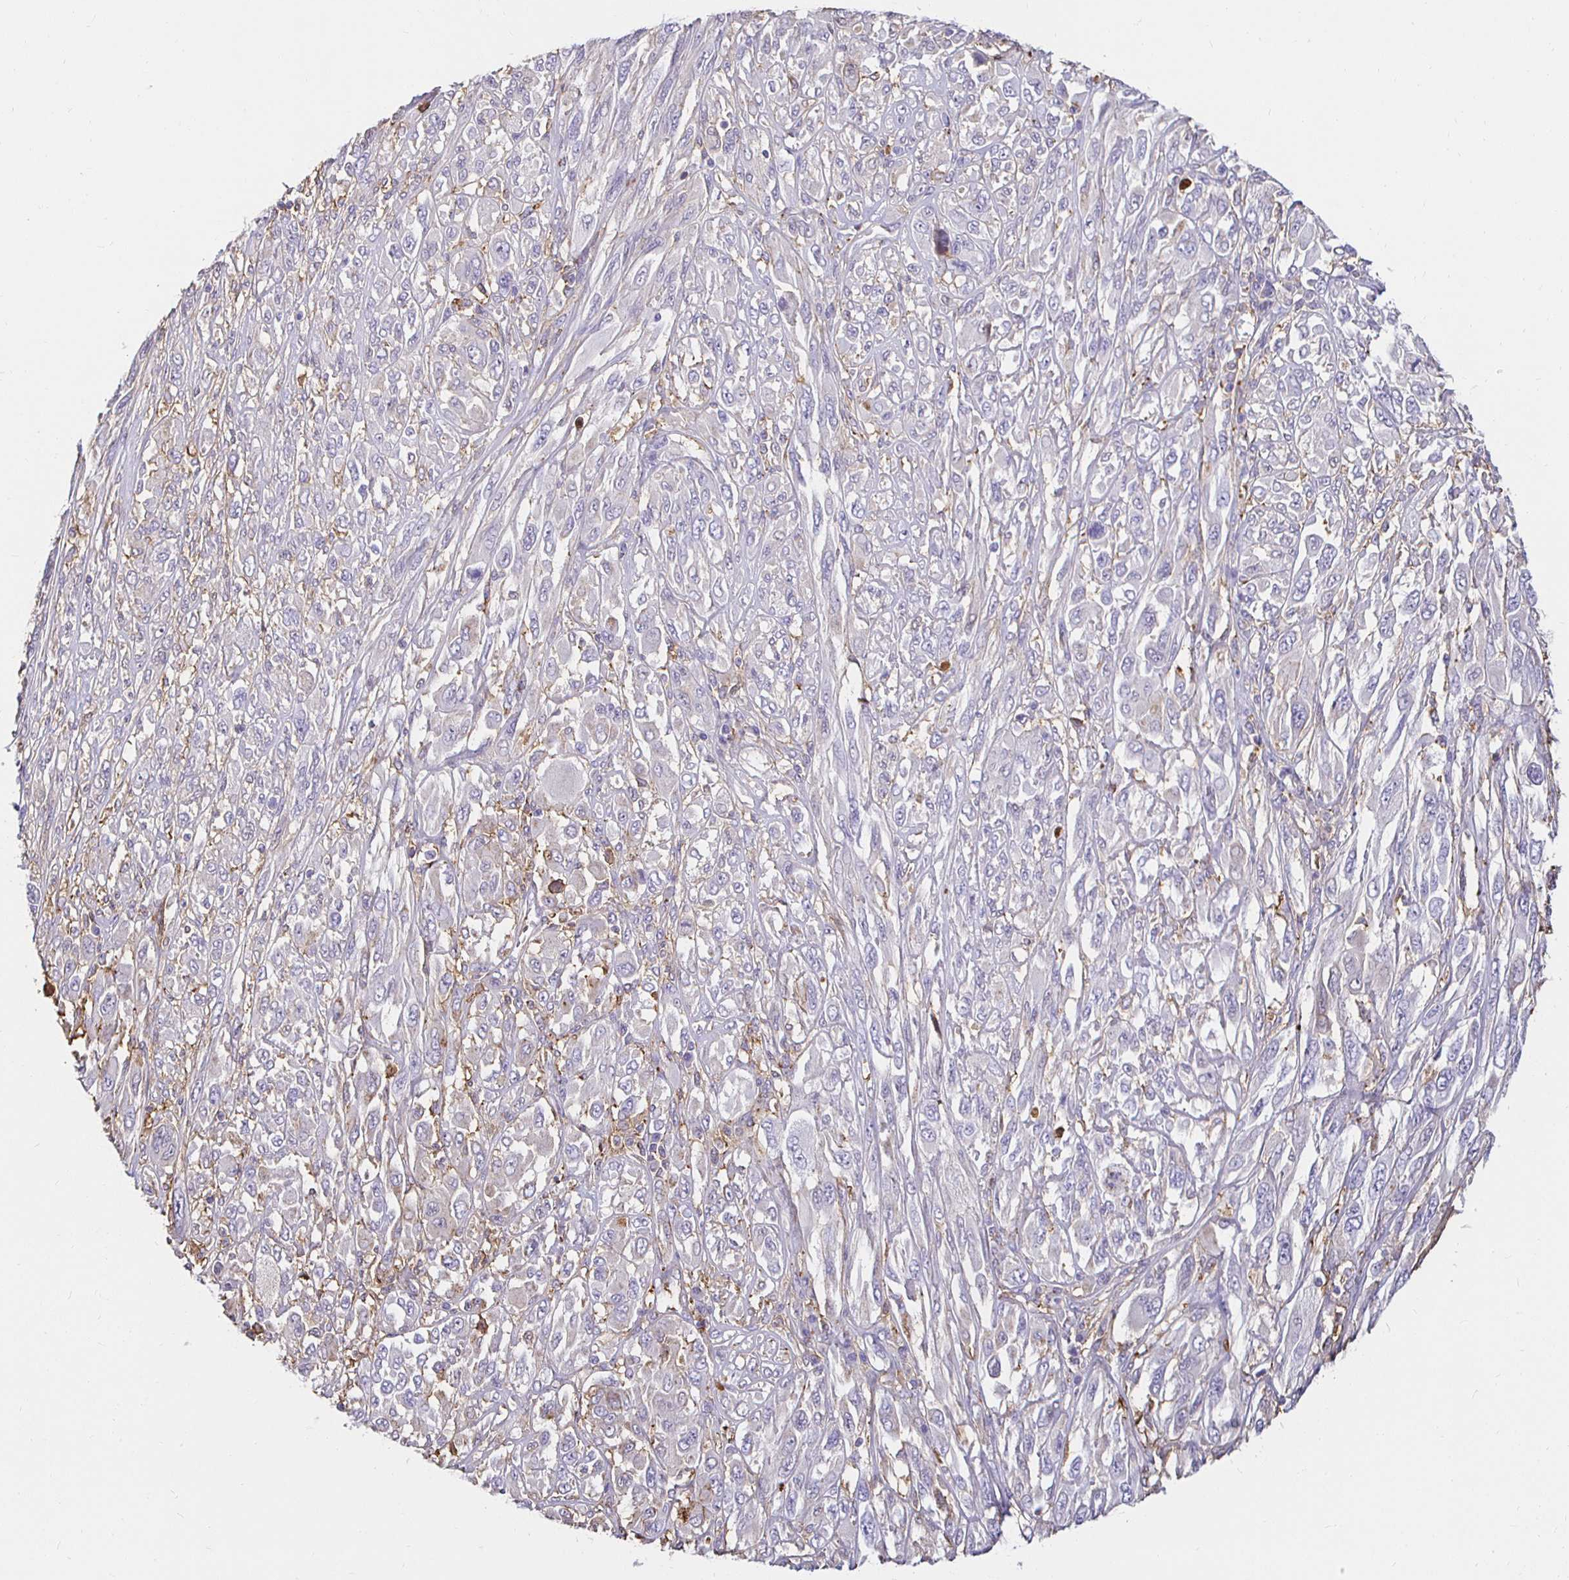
{"staining": {"intensity": "negative", "quantity": "none", "location": "none"}, "tissue": "melanoma", "cell_type": "Tumor cells", "image_type": "cancer", "snomed": [{"axis": "morphology", "description": "Malignant melanoma, NOS"}, {"axis": "topography", "description": "Skin"}], "caption": "Immunohistochemistry micrograph of melanoma stained for a protein (brown), which shows no staining in tumor cells.", "gene": "TAS1R3", "patient": {"sex": "female", "age": 91}}